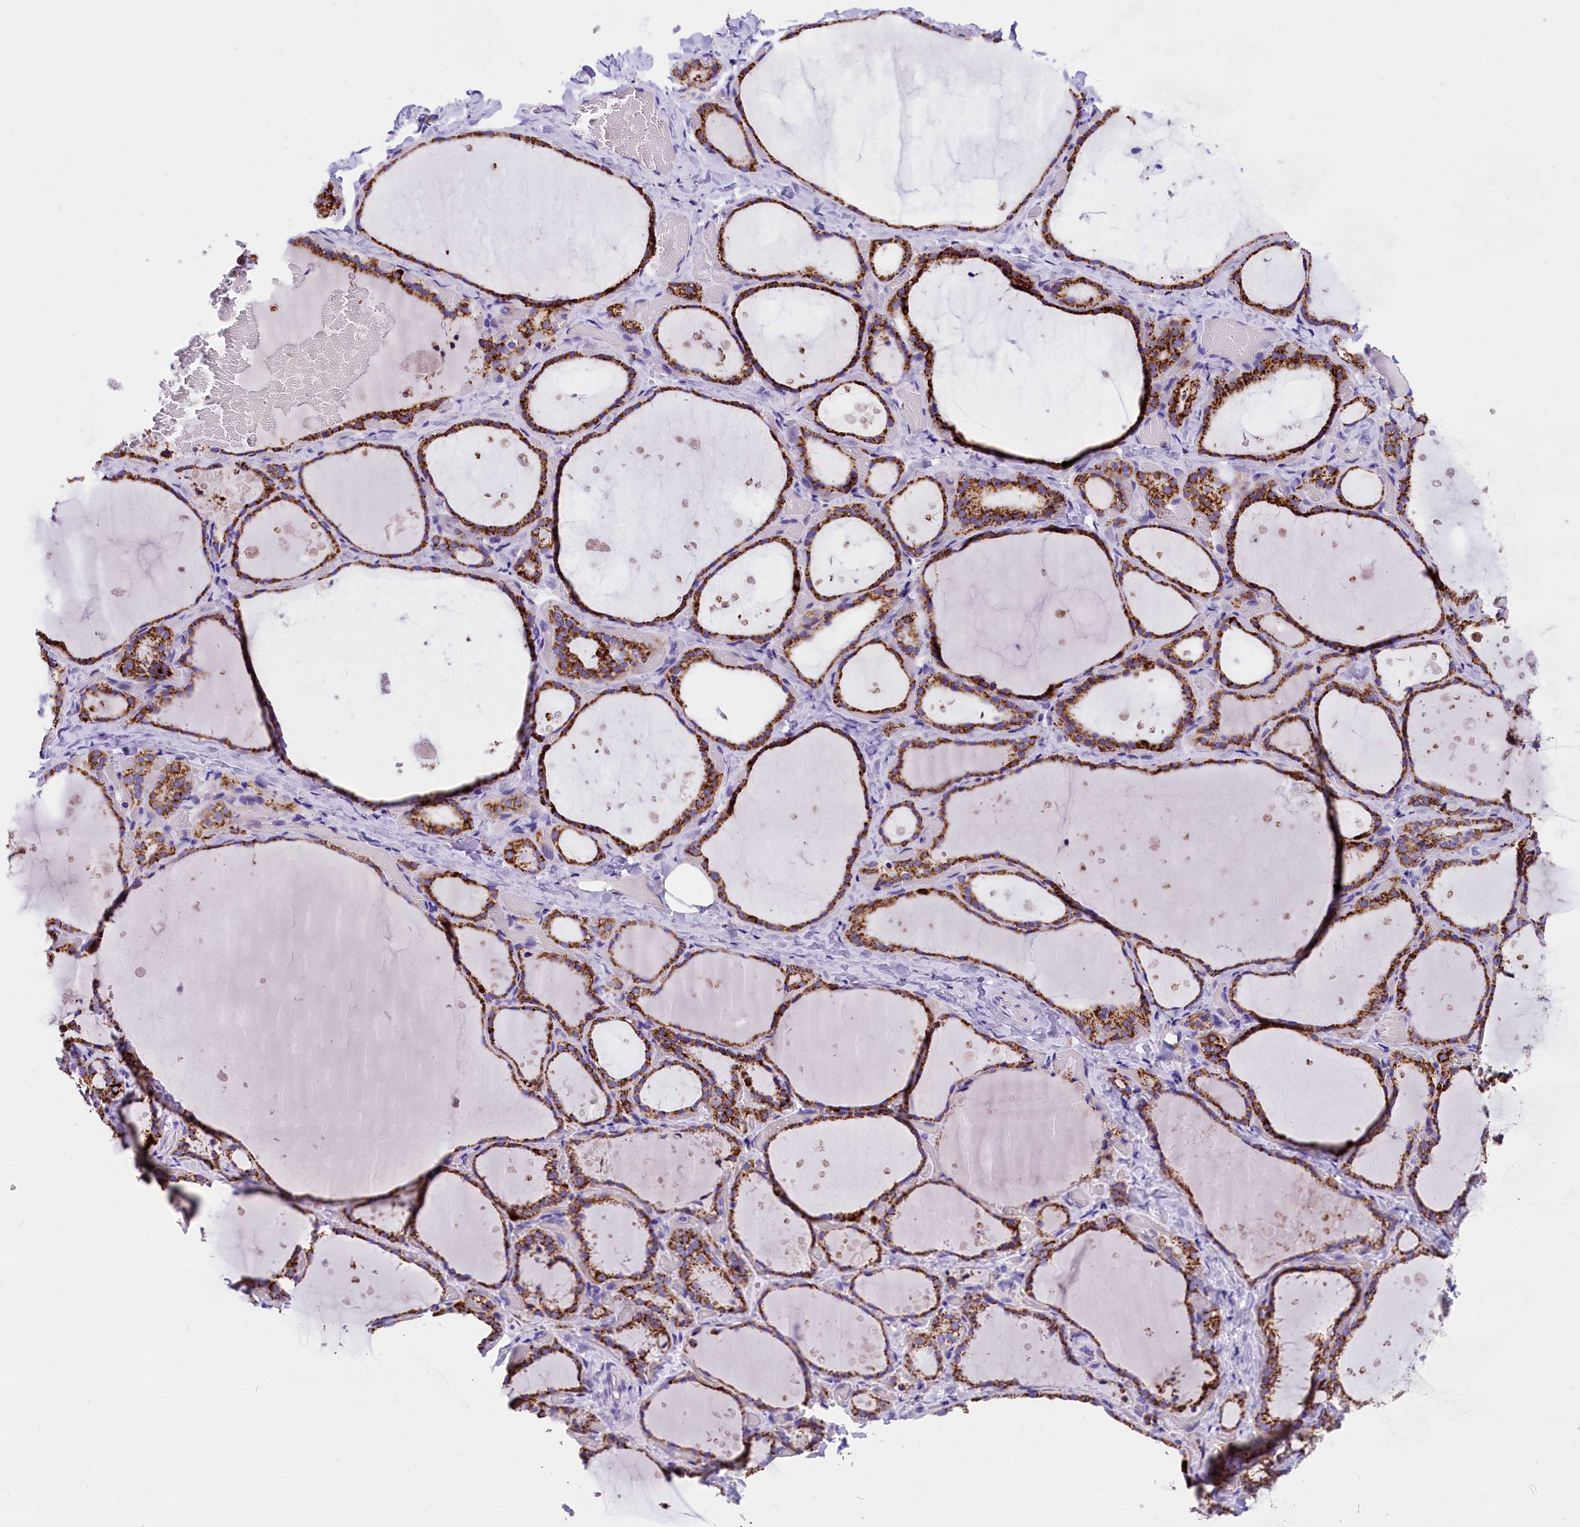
{"staining": {"intensity": "strong", "quantity": ">75%", "location": "cytoplasmic/membranous"}, "tissue": "thyroid gland", "cell_type": "Glandular cells", "image_type": "normal", "snomed": [{"axis": "morphology", "description": "Normal tissue, NOS"}, {"axis": "topography", "description": "Thyroid gland"}], "caption": "Immunohistochemical staining of normal thyroid gland displays strong cytoplasmic/membranous protein expression in about >75% of glandular cells.", "gene": "ABAT", "patient": {"sex": "female", "age": 44}}